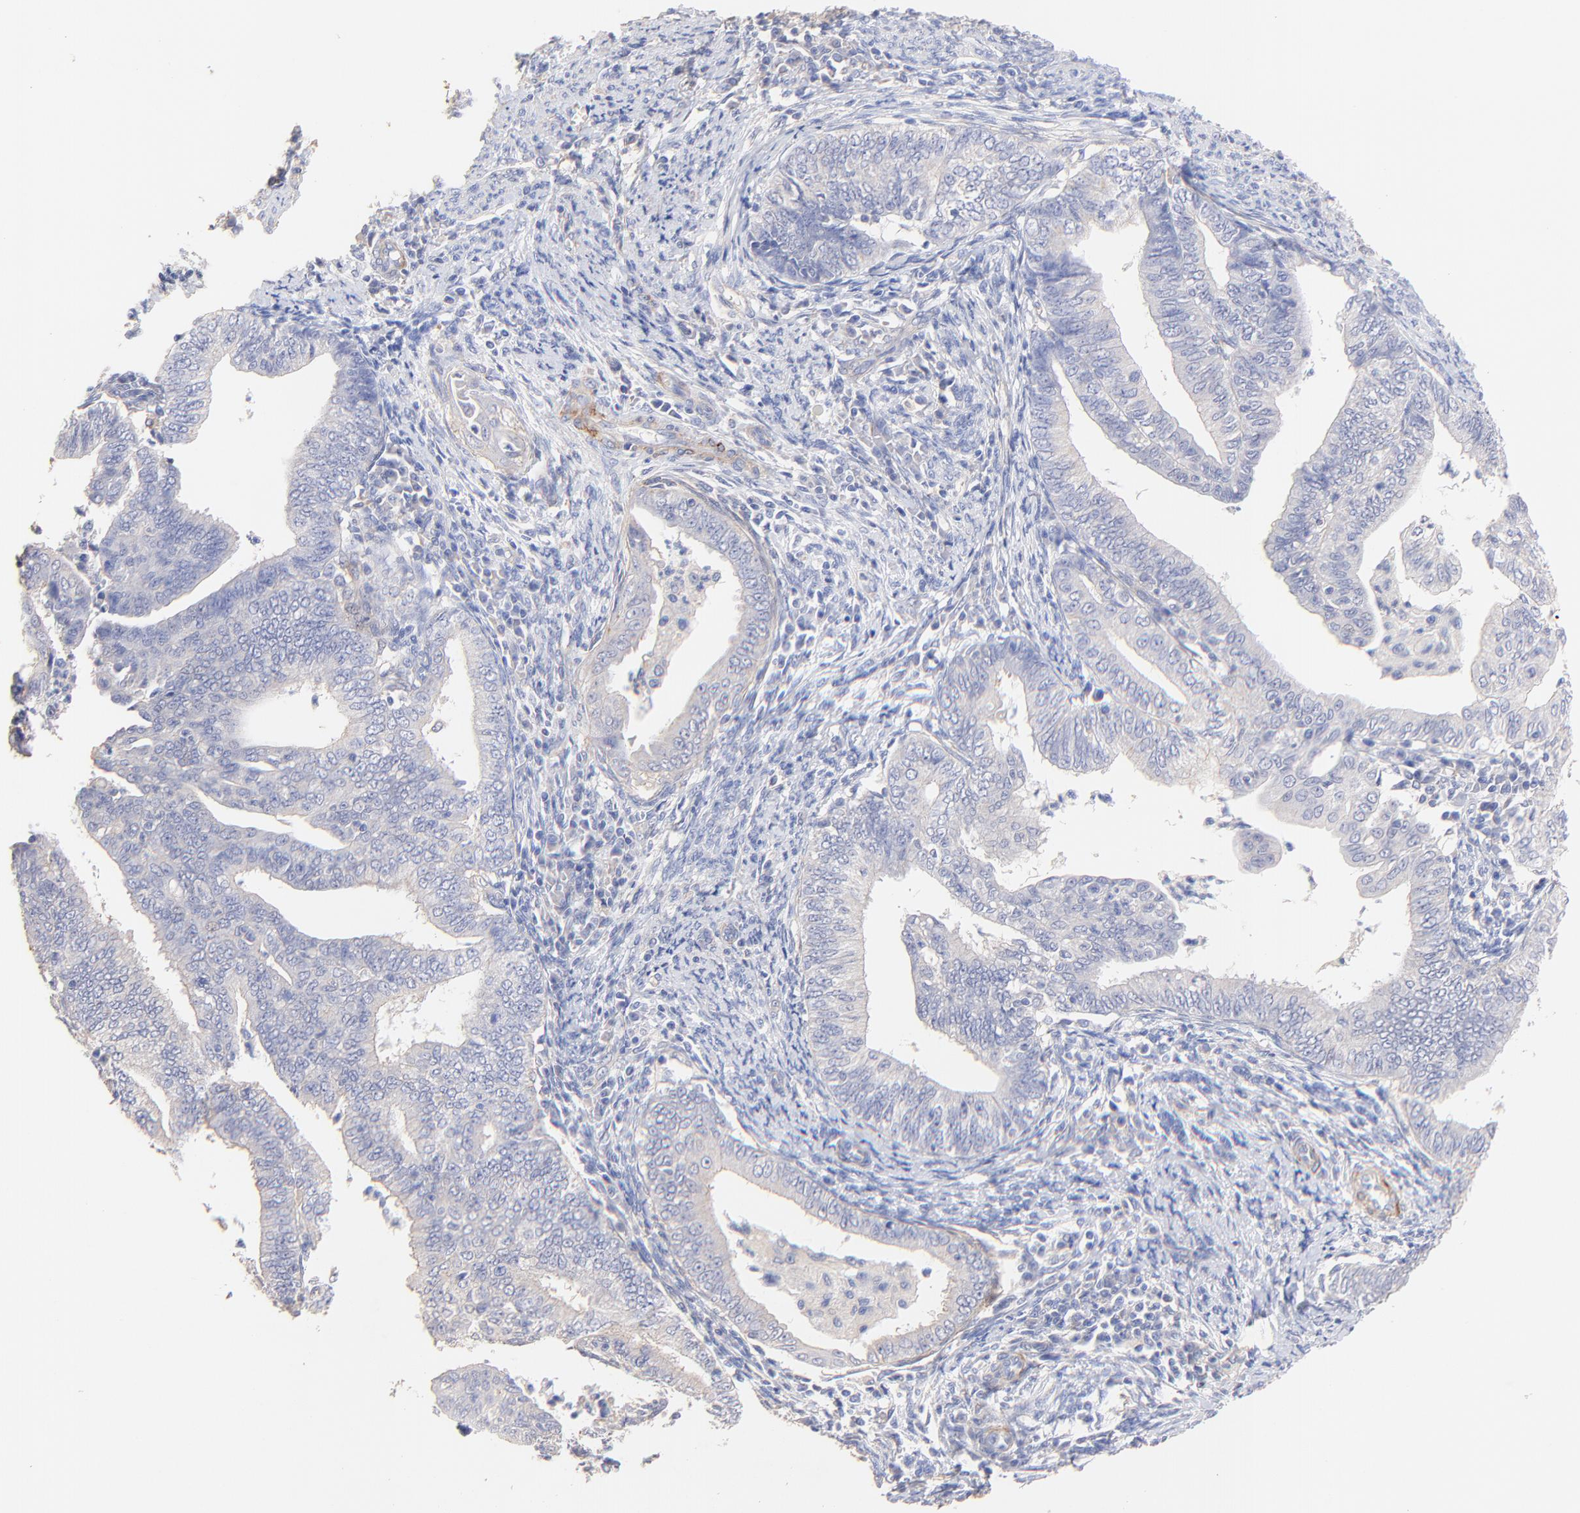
{"staining": {"intensity": "weak", "quantity": "<25%", "location": "cytoplasmic/membranous"}, "tissue": "endometrial cancer", "cell_type": "Tumor cells", "image_type": "cancer", "snomed": [{"axis": "morphology", "description": "Adenocarcinoma, NOS"}, {"axis": "topography", "description": "Endometrium"}], "caption": "Image shows no significant protein staining in tumor cells of endometrial cancer.", "gene": "ACTRT1", "patient": {"sex": "female", "age": 66}}